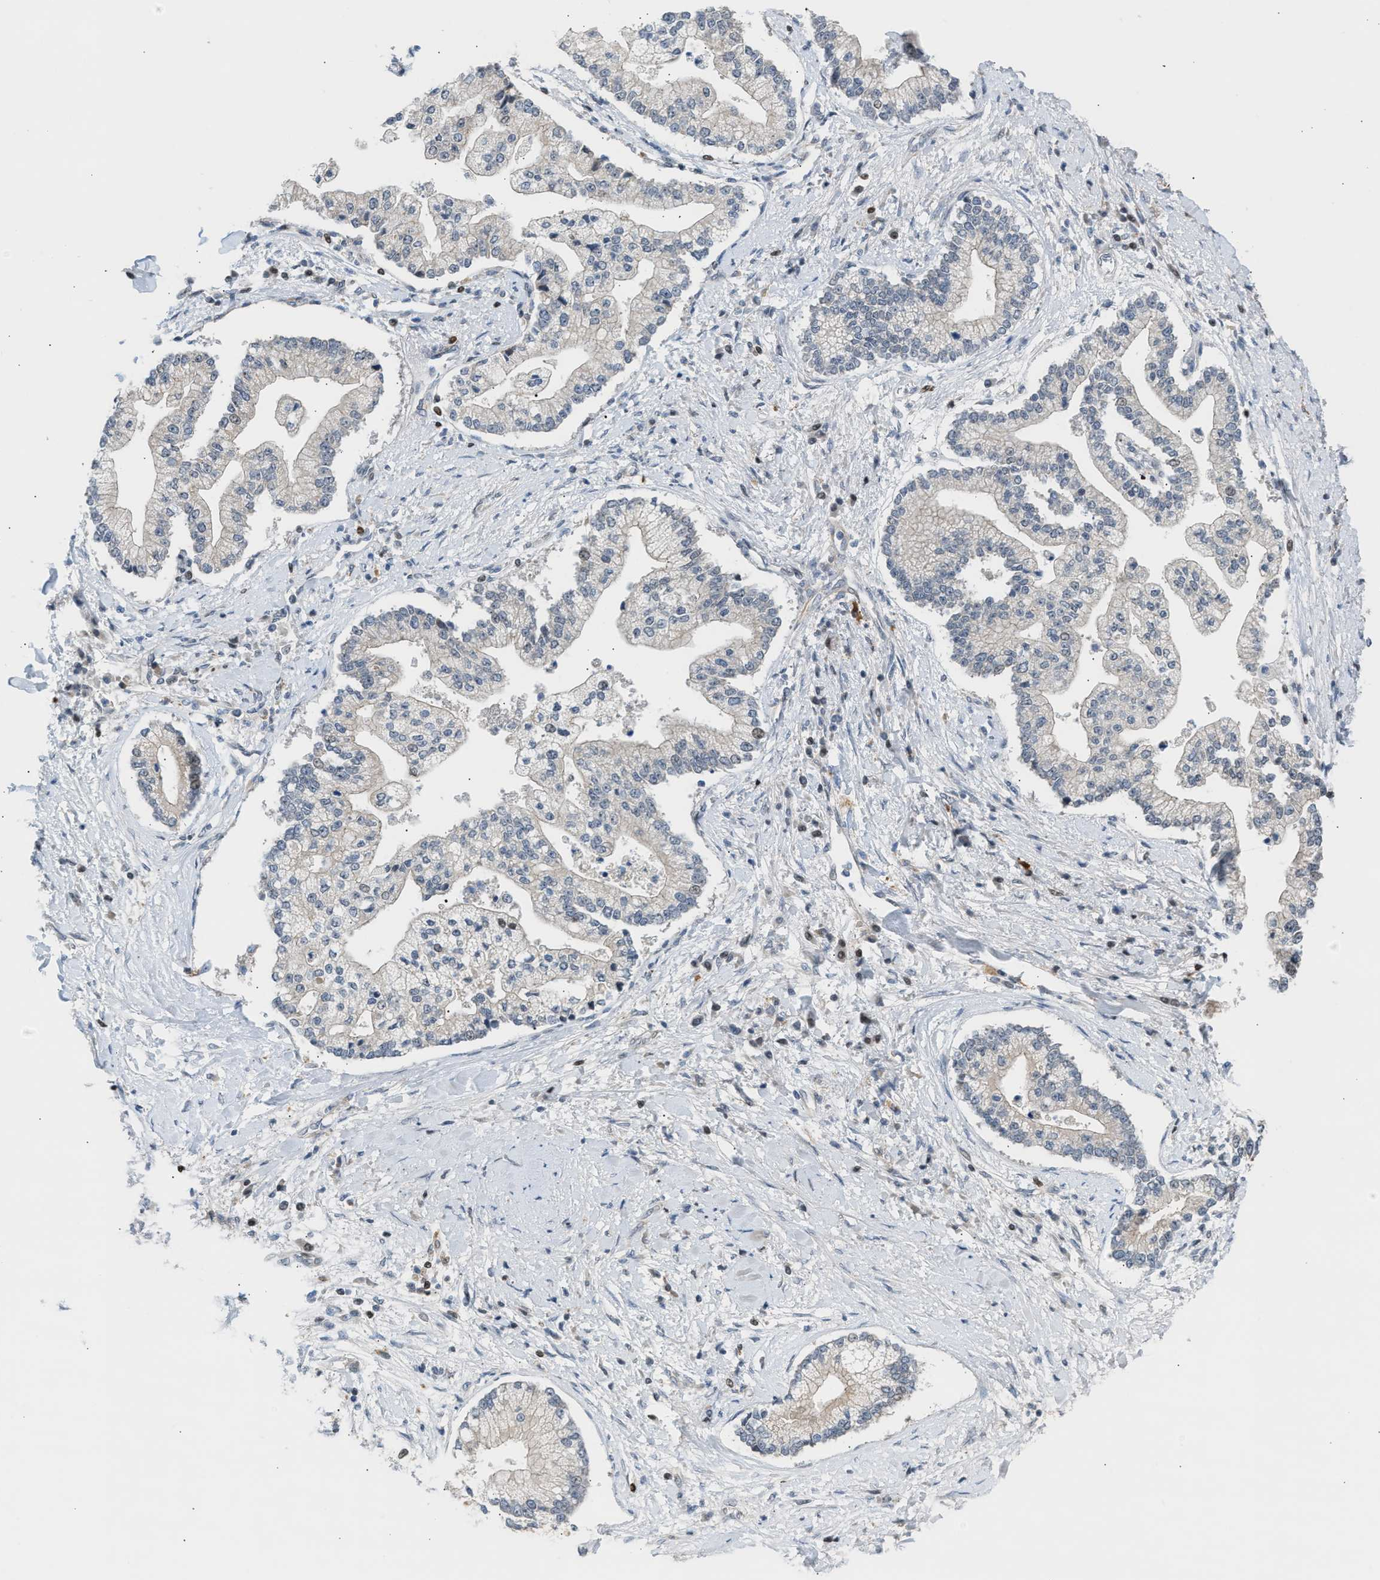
{"staining": {"intensity": "negative", "quantity": "none", "location": "none"}, "tissue": "liver cancer", "cell_type": "Tumor cells", "image_type": "cancer", "snomed": [{"axis": "morphology", "description": "Cholangiocarcinoma"}, {"axis": "topography", "description": "Liver"}], "caption": "Micrograph shows no protein expression in tumor cells of liver cancer (cholangiocarcinoma) tissue.", "gene": "NPS", "patient": {"sex": "male", "age": 50}}